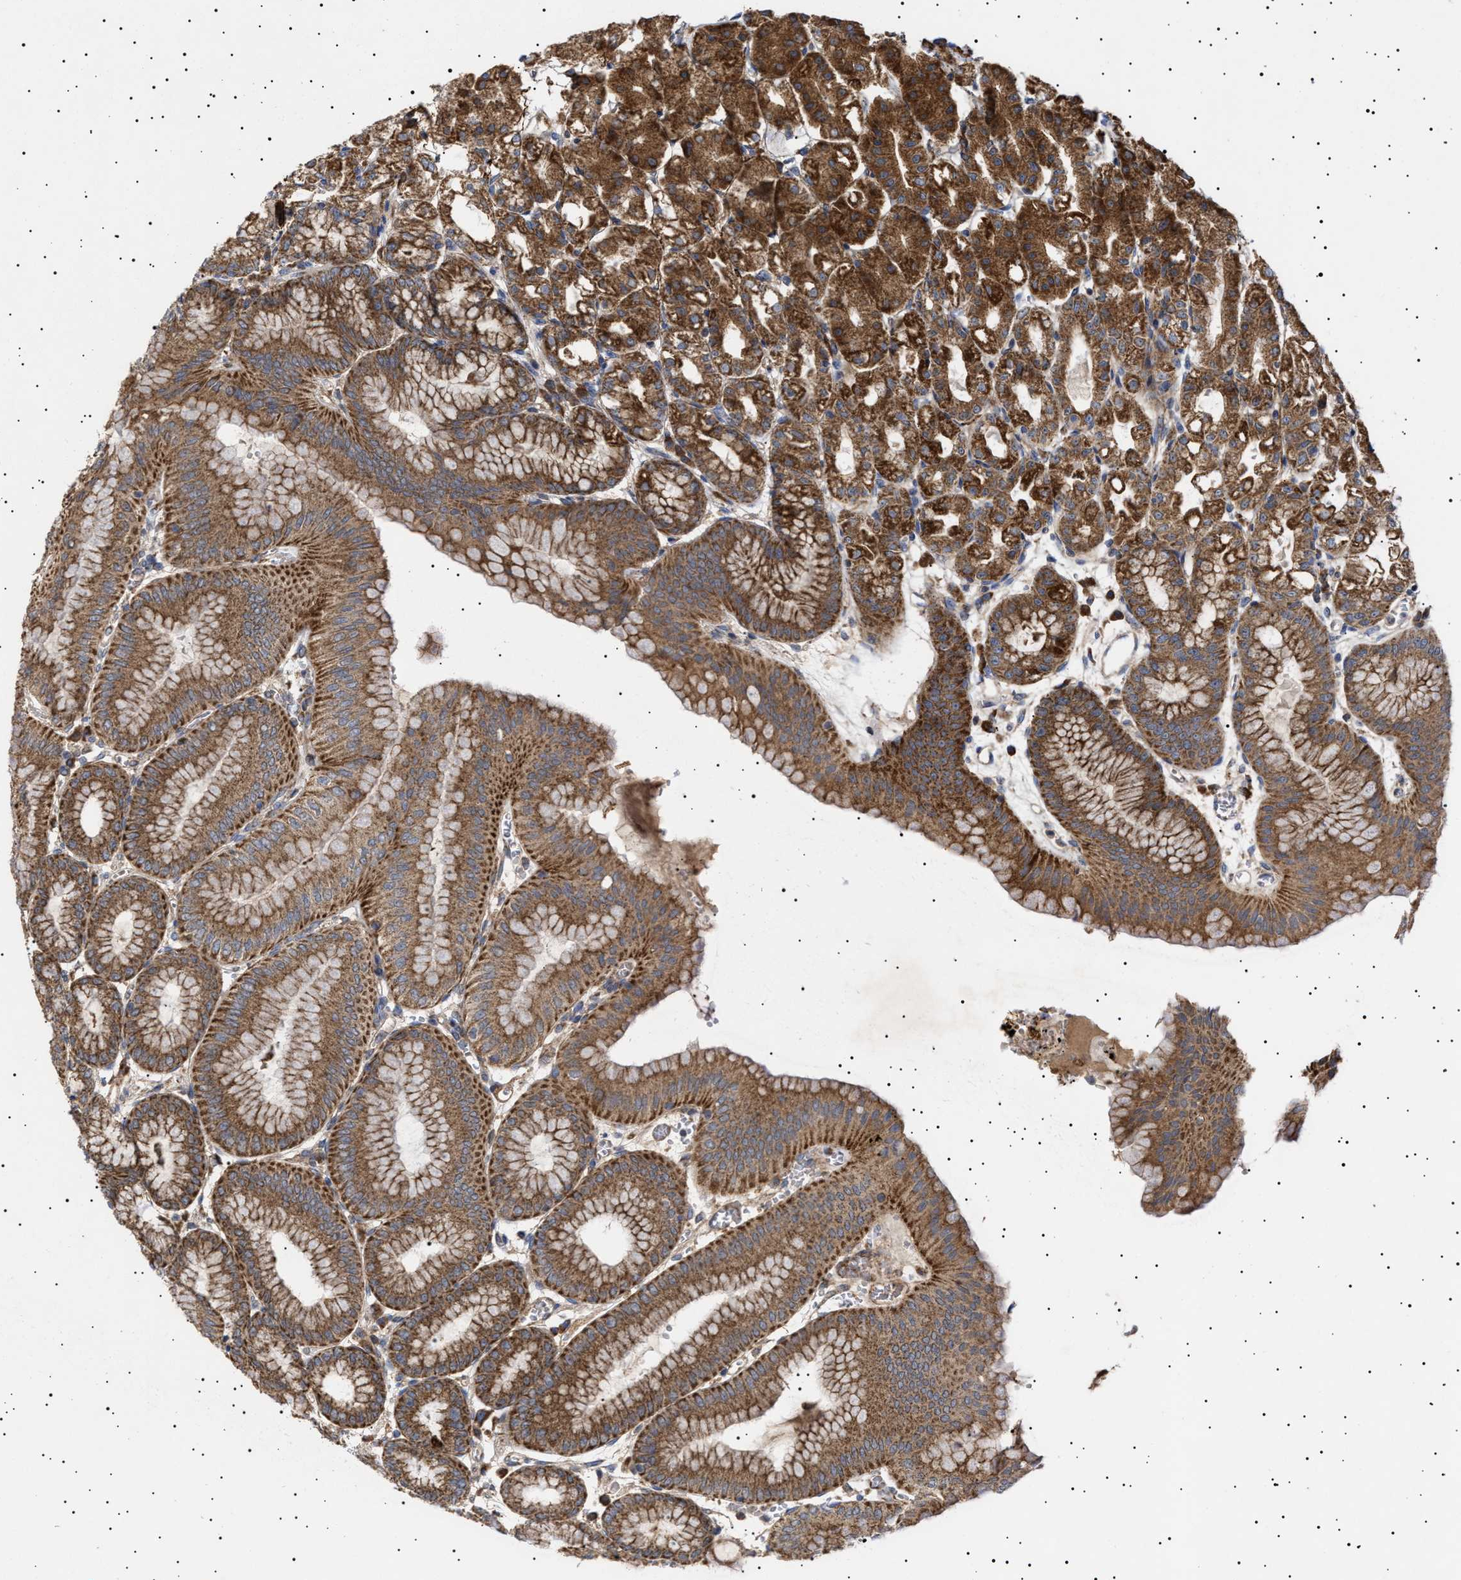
{"staining": {"intensity": "strong", "quantity": ">75%", "location": "cytoplasmic/membranous"}, "tissue": "stomach", "cell_type": "Glandular cells", "image_type": "normal", "snomed": [{"axis": "morphology", "description": "Normal tissue, NOS"}, {"axis": "topography", "description": "Stomach, lower"}], "caption": "IHC of benign stomach reveals high levels of strong cytoplasmic/membranous expression in about >75% of glandular cells. The protein of interest is stained brown, and the nuclei are stained in blue (DAB IHC with brightfield microscopy, high magnification).", "gene": "MRPL10", "patient": {"sex": "male", "age": 71}}